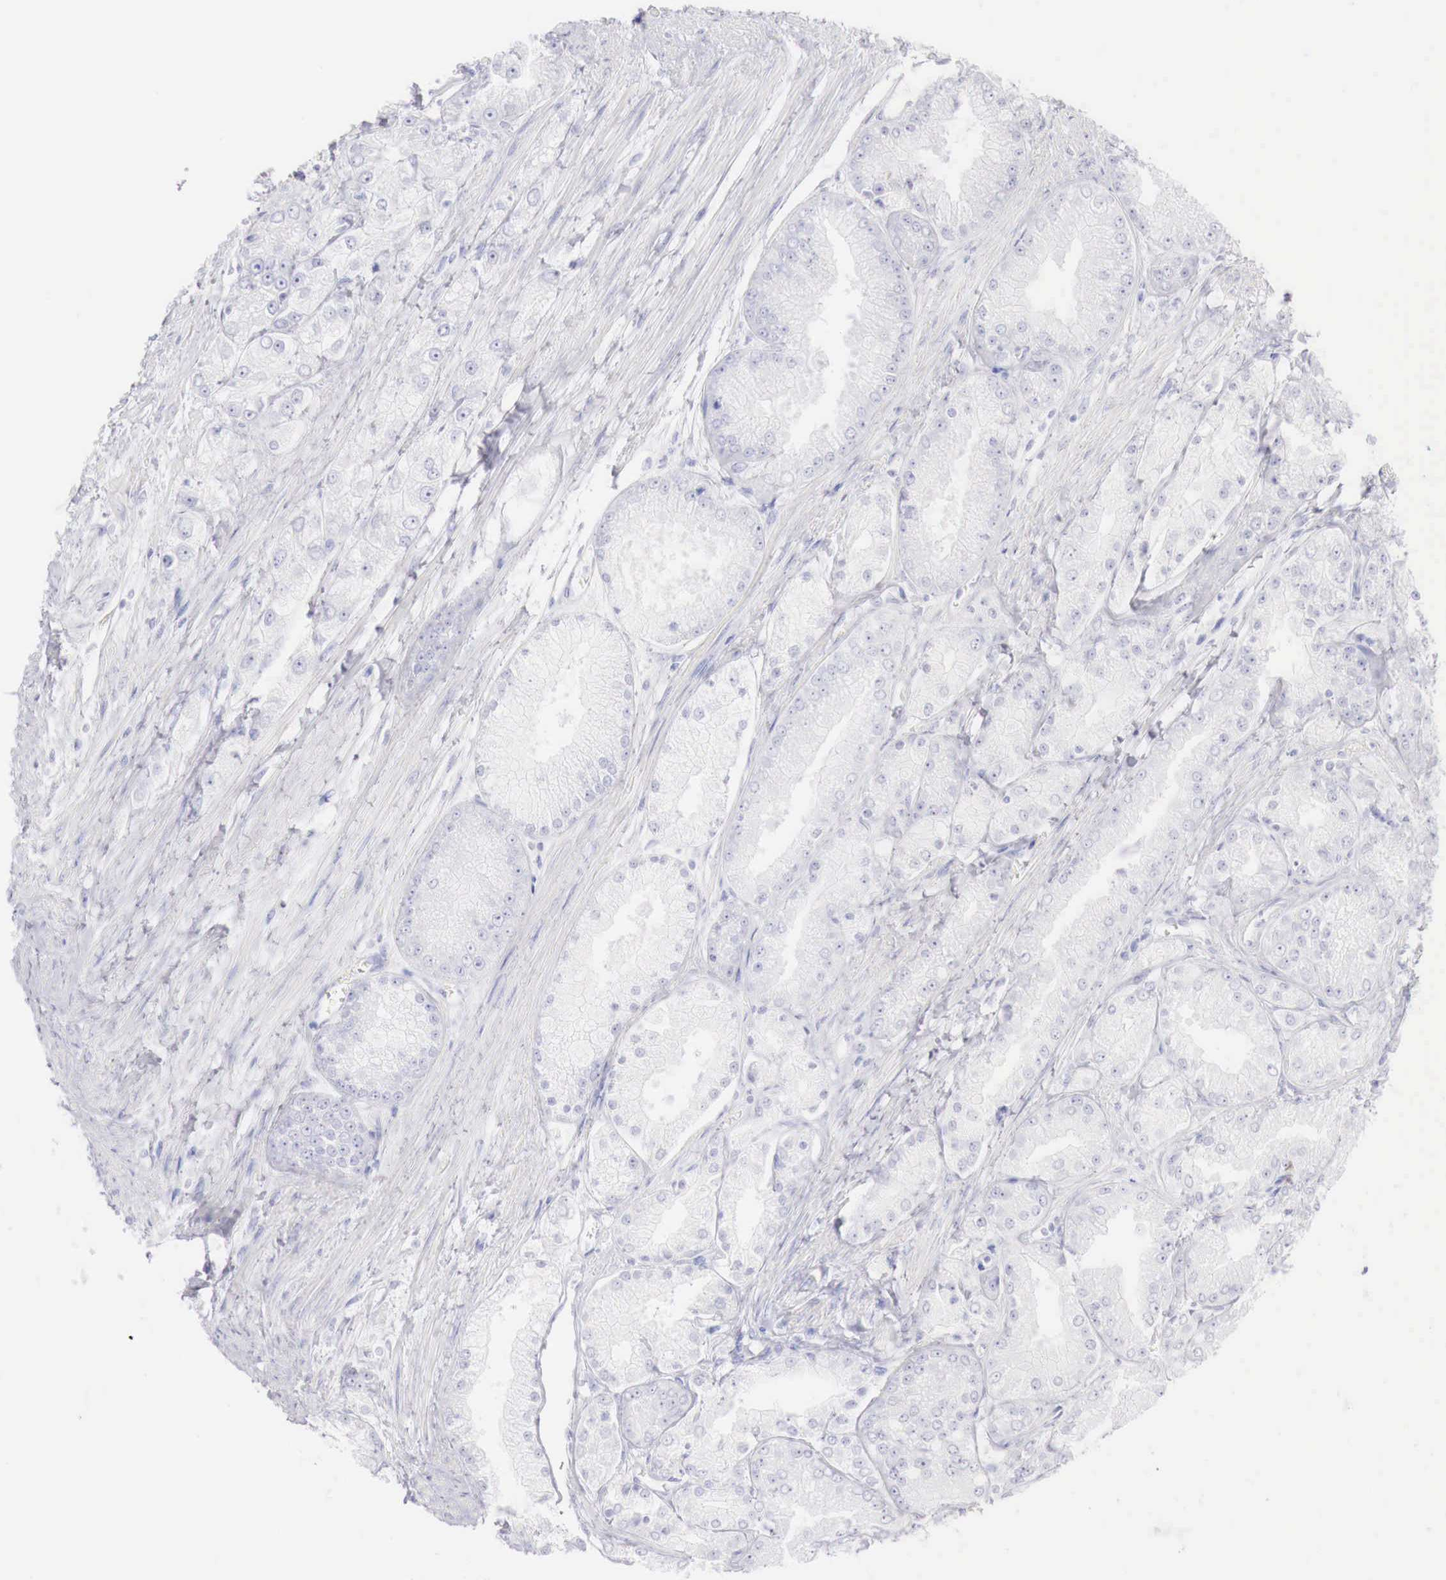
{"staining": {"intensity": "negative", "quantity": "none", "location": "none"}, "tissue": "prostate cancer", "cell_type": "Tumor cells", "image_type": "cancer", "snomed": [{"axis": "morphology", "description": "Adenocarcinoma, Medium grade"}, {"axis": "topography", "description": "Prostate"}], "caption": "DAB immunohistochemical staining of prostate cancer (adenocarcinoma (medium-grade)) displays no significant positivity in tumor cells.", "gene": "INHA", "patient": {"sex": "male", "age": 72}}